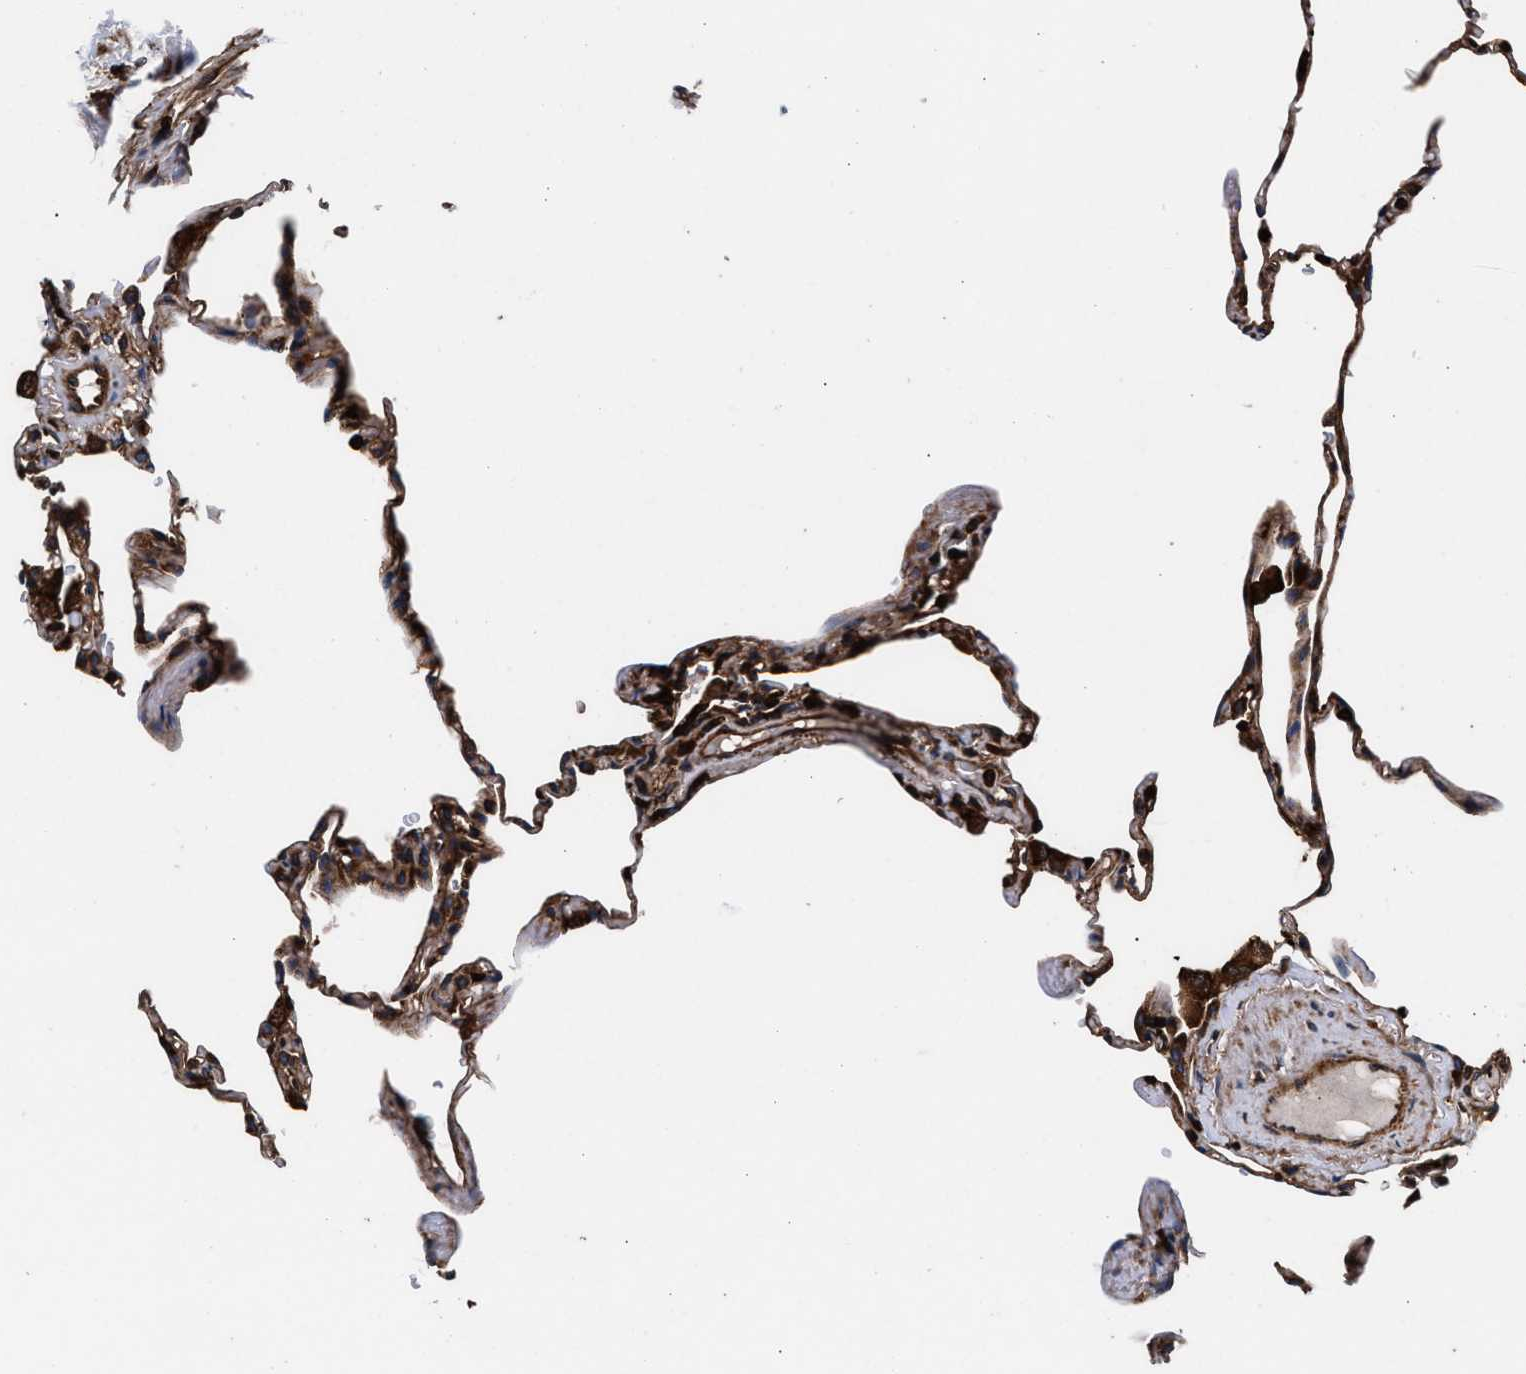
{"staining": {"intensity": "moderate", "quantity": ">75%", "location": "cytoplasmic/membranous"}, "tissue": "lung", "cell_type": "Alveolar cells", "image_type": "normal", "snomed": [{"axis": "morphology", "description": "Normal tissue, NOS"}, {"axis": "topography", "description": "Lung"}], "caption": "IHC (DAB (3,3'-diaminobenzidine)) staining of normal human lung exhibits moderate cytoplasmic/membranous protein staining in about >75% of alveolar cells. Nuclei are stained in blue.", "gene": "ENSG00000286112", "patient": {"sex": "male", "age": 59}}